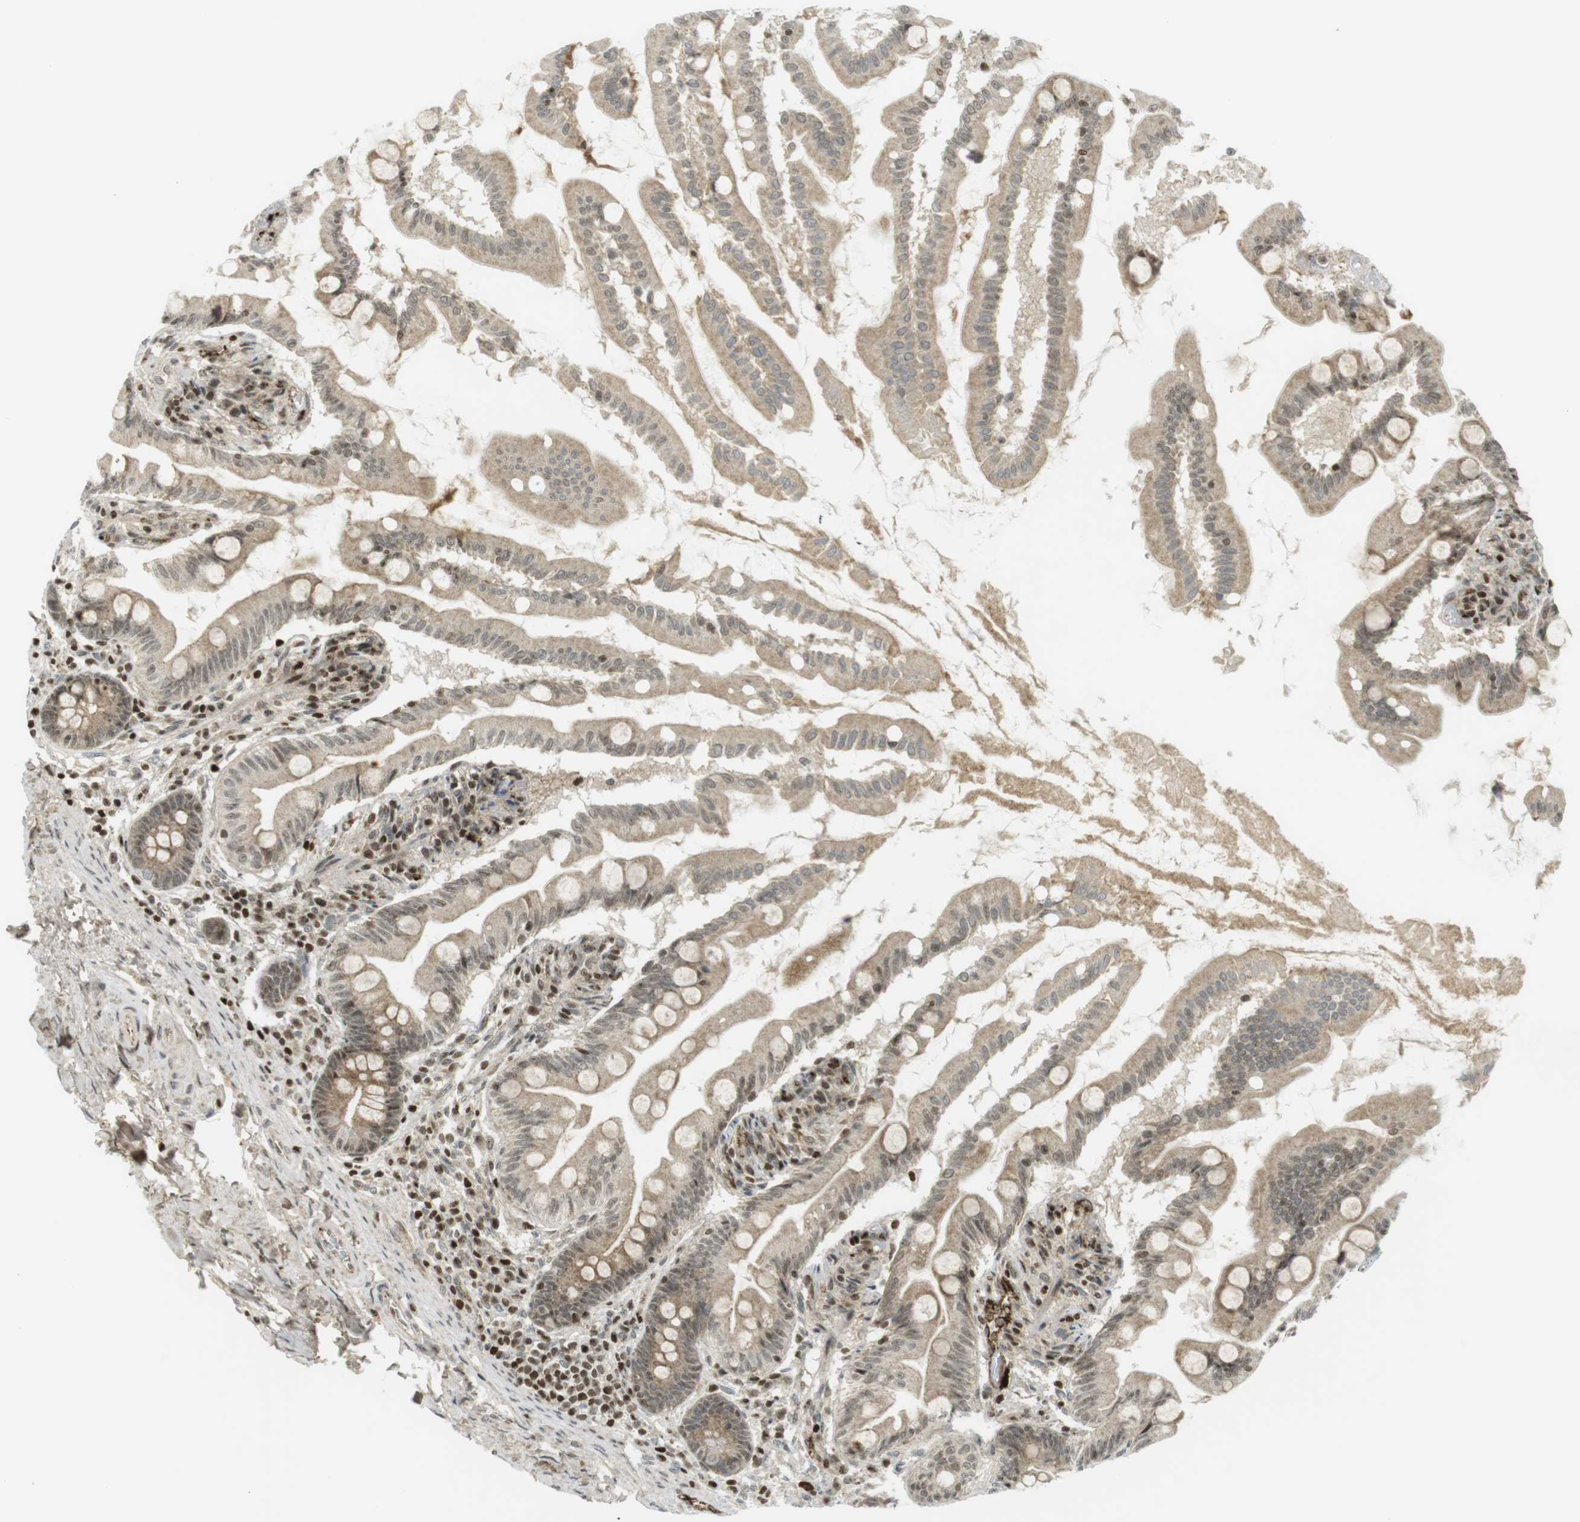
{"staining": {"intensity": "moderate", "quantity": "25%-75%", "location": "cytoplasmic/membranous,nuclear"}, "tissue": "small intestine", "cell_type": "Glandular cells", "image_type": "normal", "snomed": [{"axis": "morphology", "description": "Normal tissue, NOS"}, {"axis": "topography", "description": "Small intestine"}], "caption": "Moderate cytoplasmic/membranous,nuclear staining for a protein is appreciated in approximately 25%-75% of glandular cells of unremarkable small intestine using immunohistochemistry.", "gene": "PPP1R13B", "patient": {"sex": "female", "age": 56}}